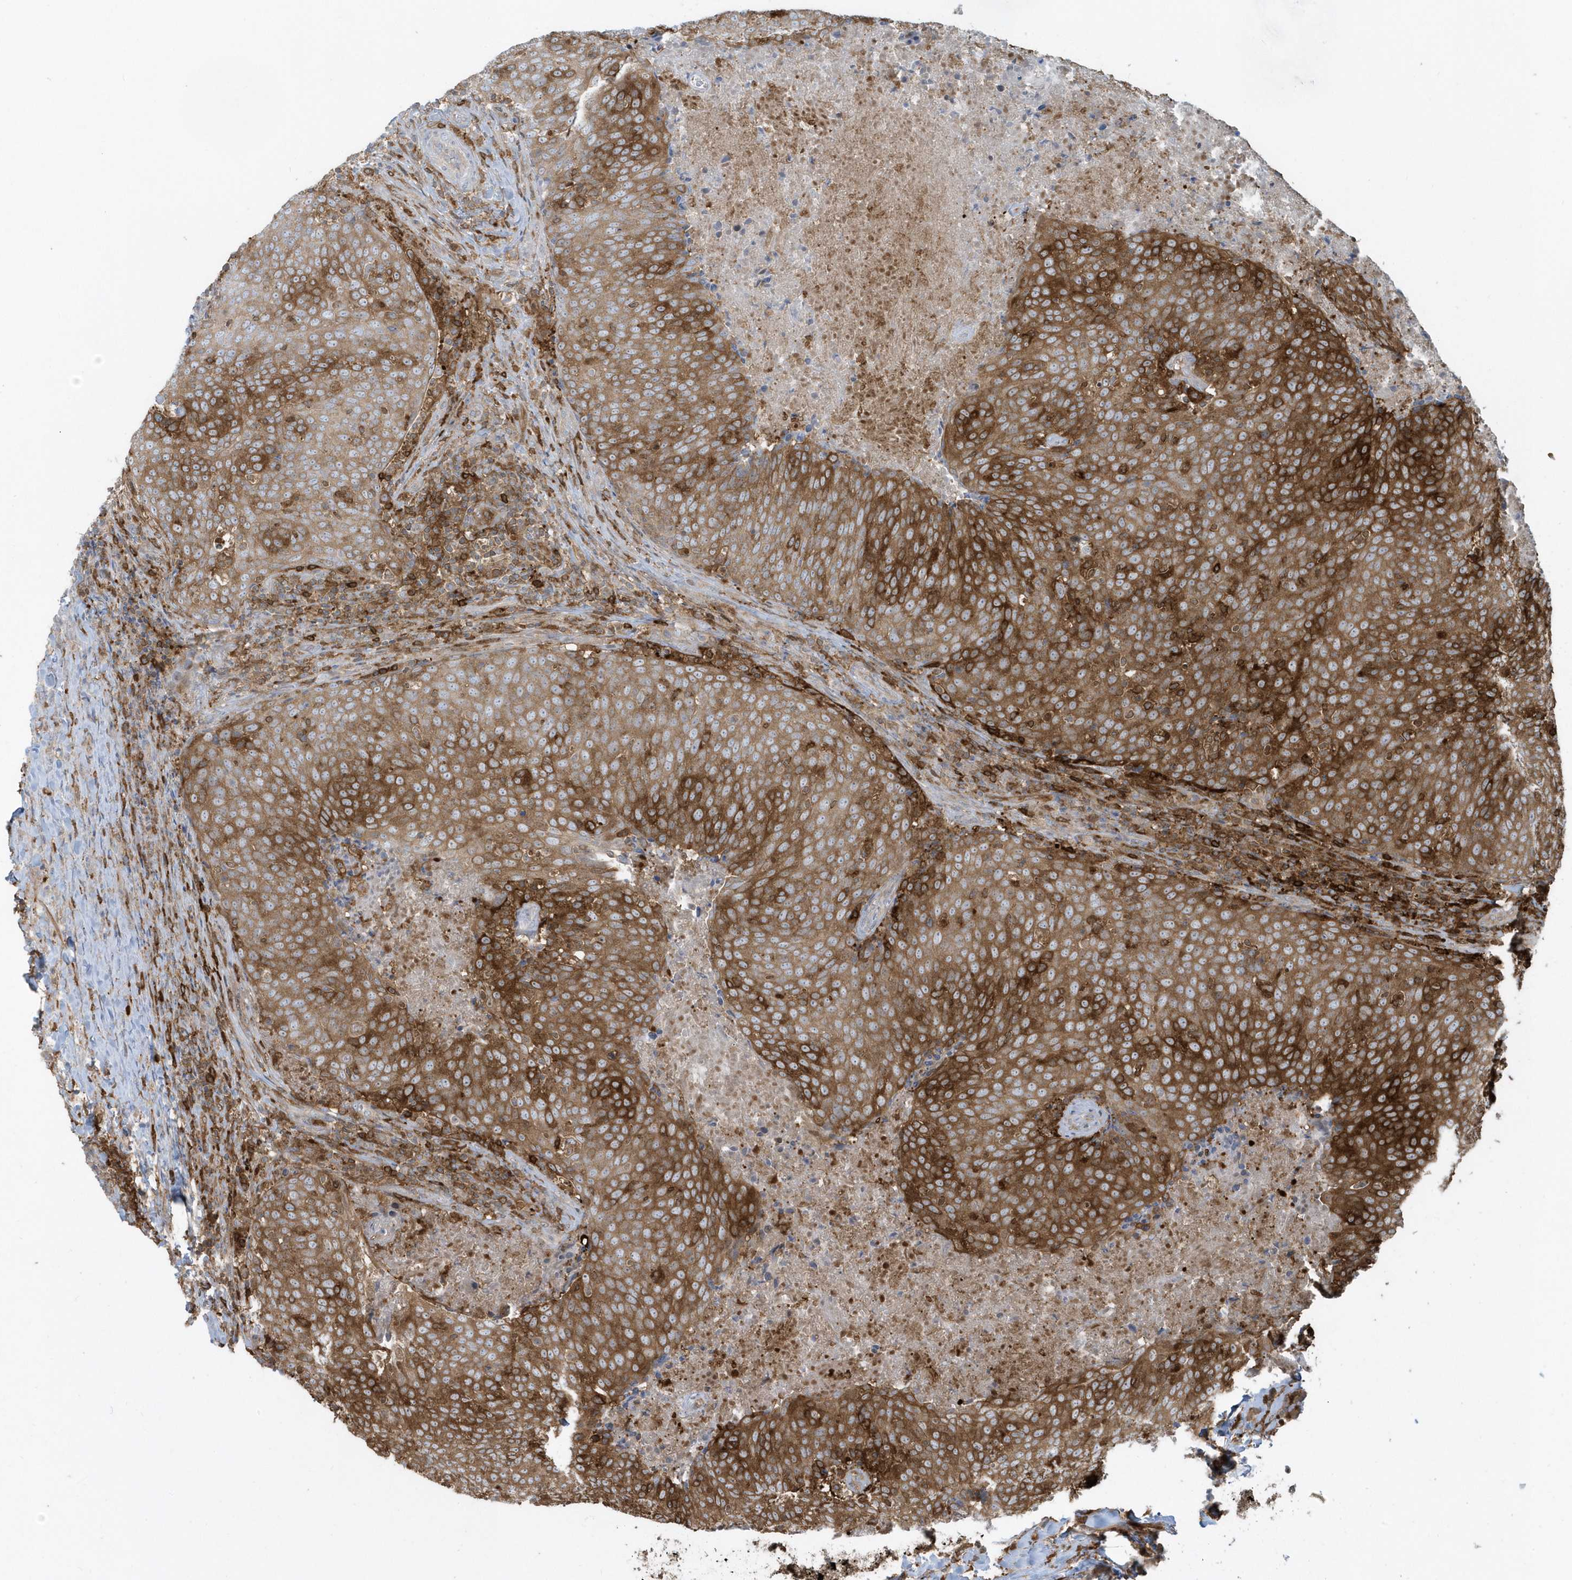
{"staining": {"intensity": "strong", "quantity": ">75%", "location": "cytoplasmic/membranous"}, "tissue": "head and neck cancer", "cell_type": "Tumor cells", "image_type": "cancer", "snomed": [{"axis": "morphology", "description": "Squamous cell carcinoma, NOS"}, {"axis": "morphology", "description": "Squamous cell carcinoma, metastatic, NOS"}, {"axis": "topography", "description": "Lymph node"}, {"axis": "topography", "description": "Head-Neck"}], "caption": "Metastatic squamous cell carcinoma (head and neck) was stained to show a protein in brown. There is high levels of strong cytoplasmic/membranous expression in approximately >75% of tumor cells.", "gene": "CLCN6", "patient": {"sex": "male", "age": 62}}